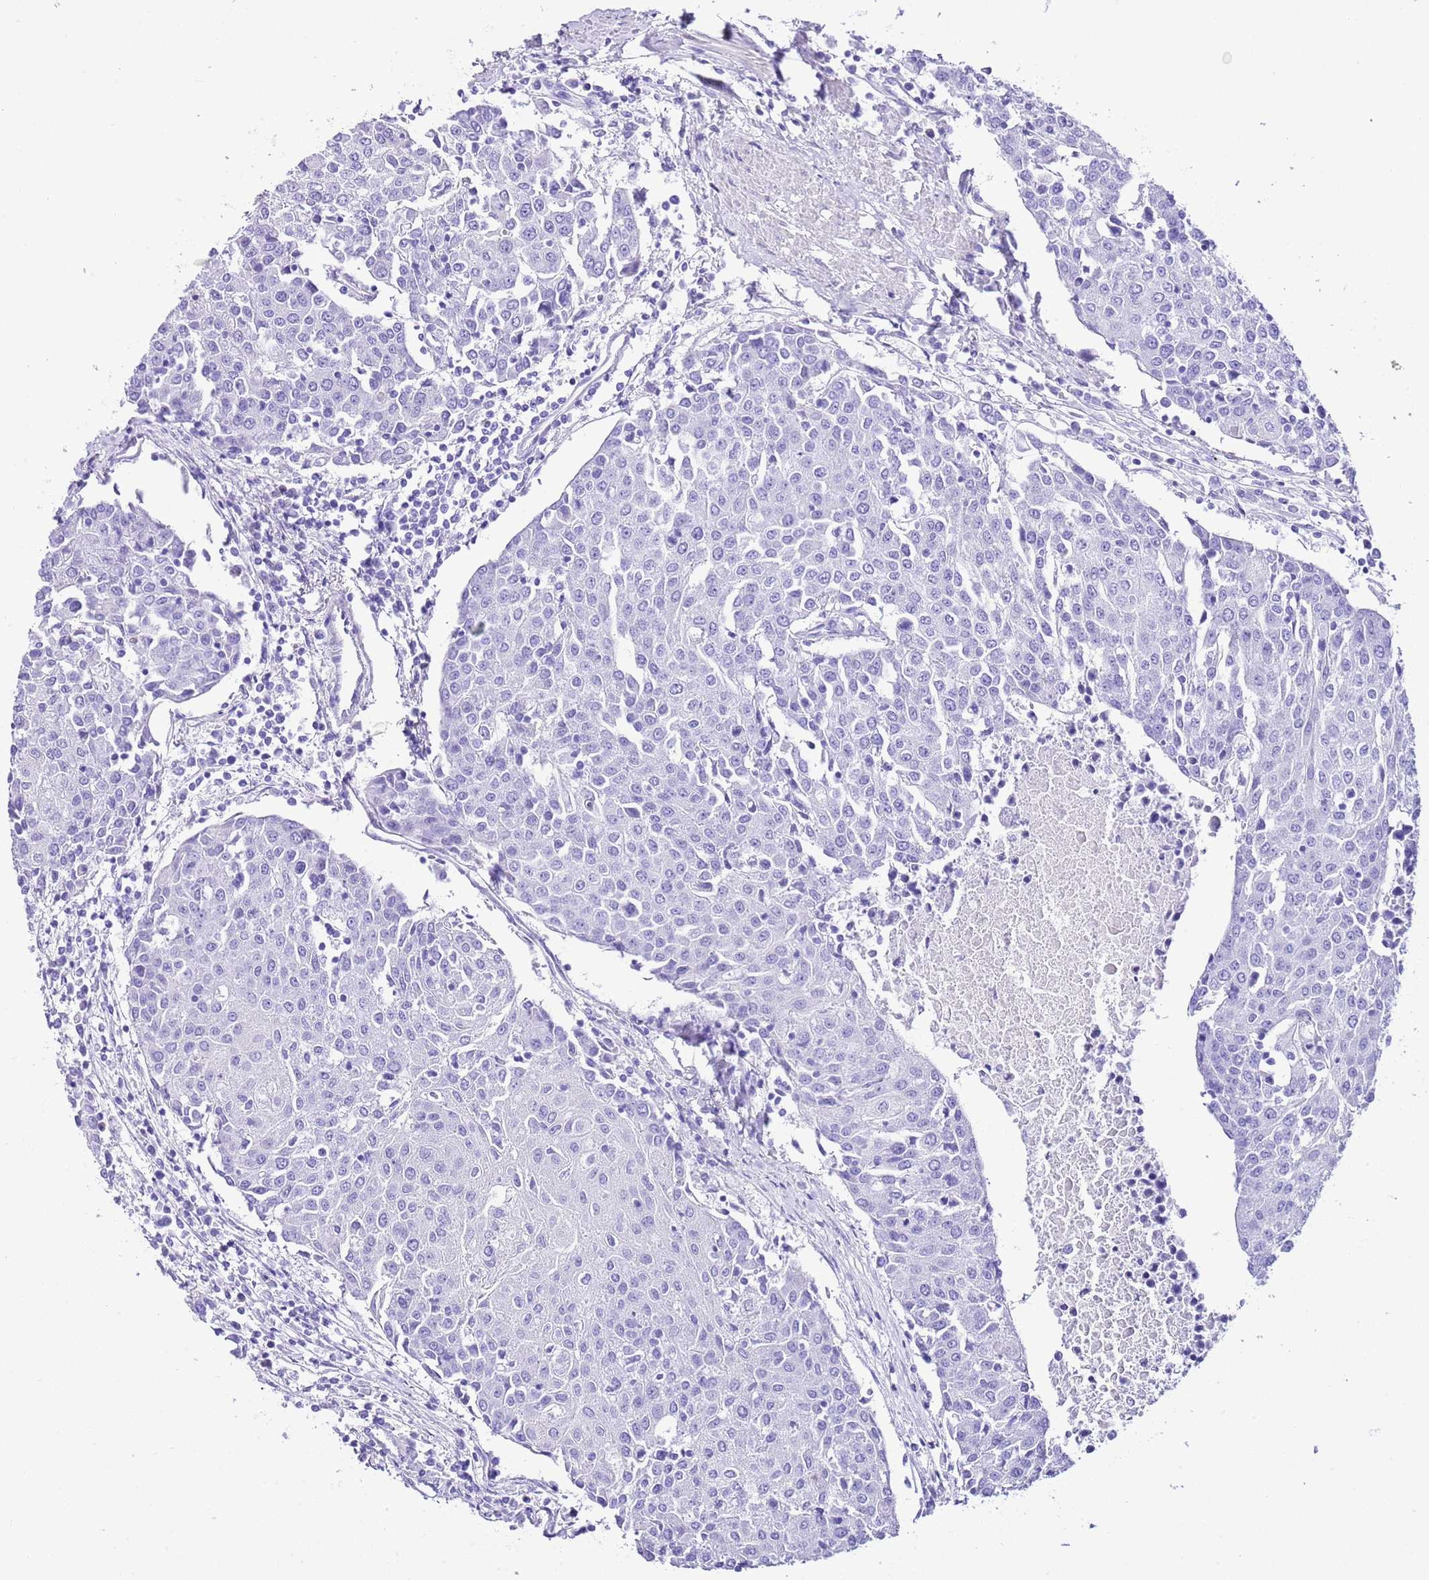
{"staining": {"intensity": "negative", "quantity": "none", "location": "none"}, "tissue": "urothelial cancer", "cell_type": "Tumor cells", "image_type": "cancer", "snomed": [{"axis": "morphology", "description": "Urothelial carcinoma, High grade"}, {"axis": "topography", "description": "Urinary bladder"}], "caption": "Urothelial cancer stained for a protein using immunohistochemistry demonstrates no staining tumor cells.", "gene": "KCNC1", "patient": {"sex": "female", "age": 85}}